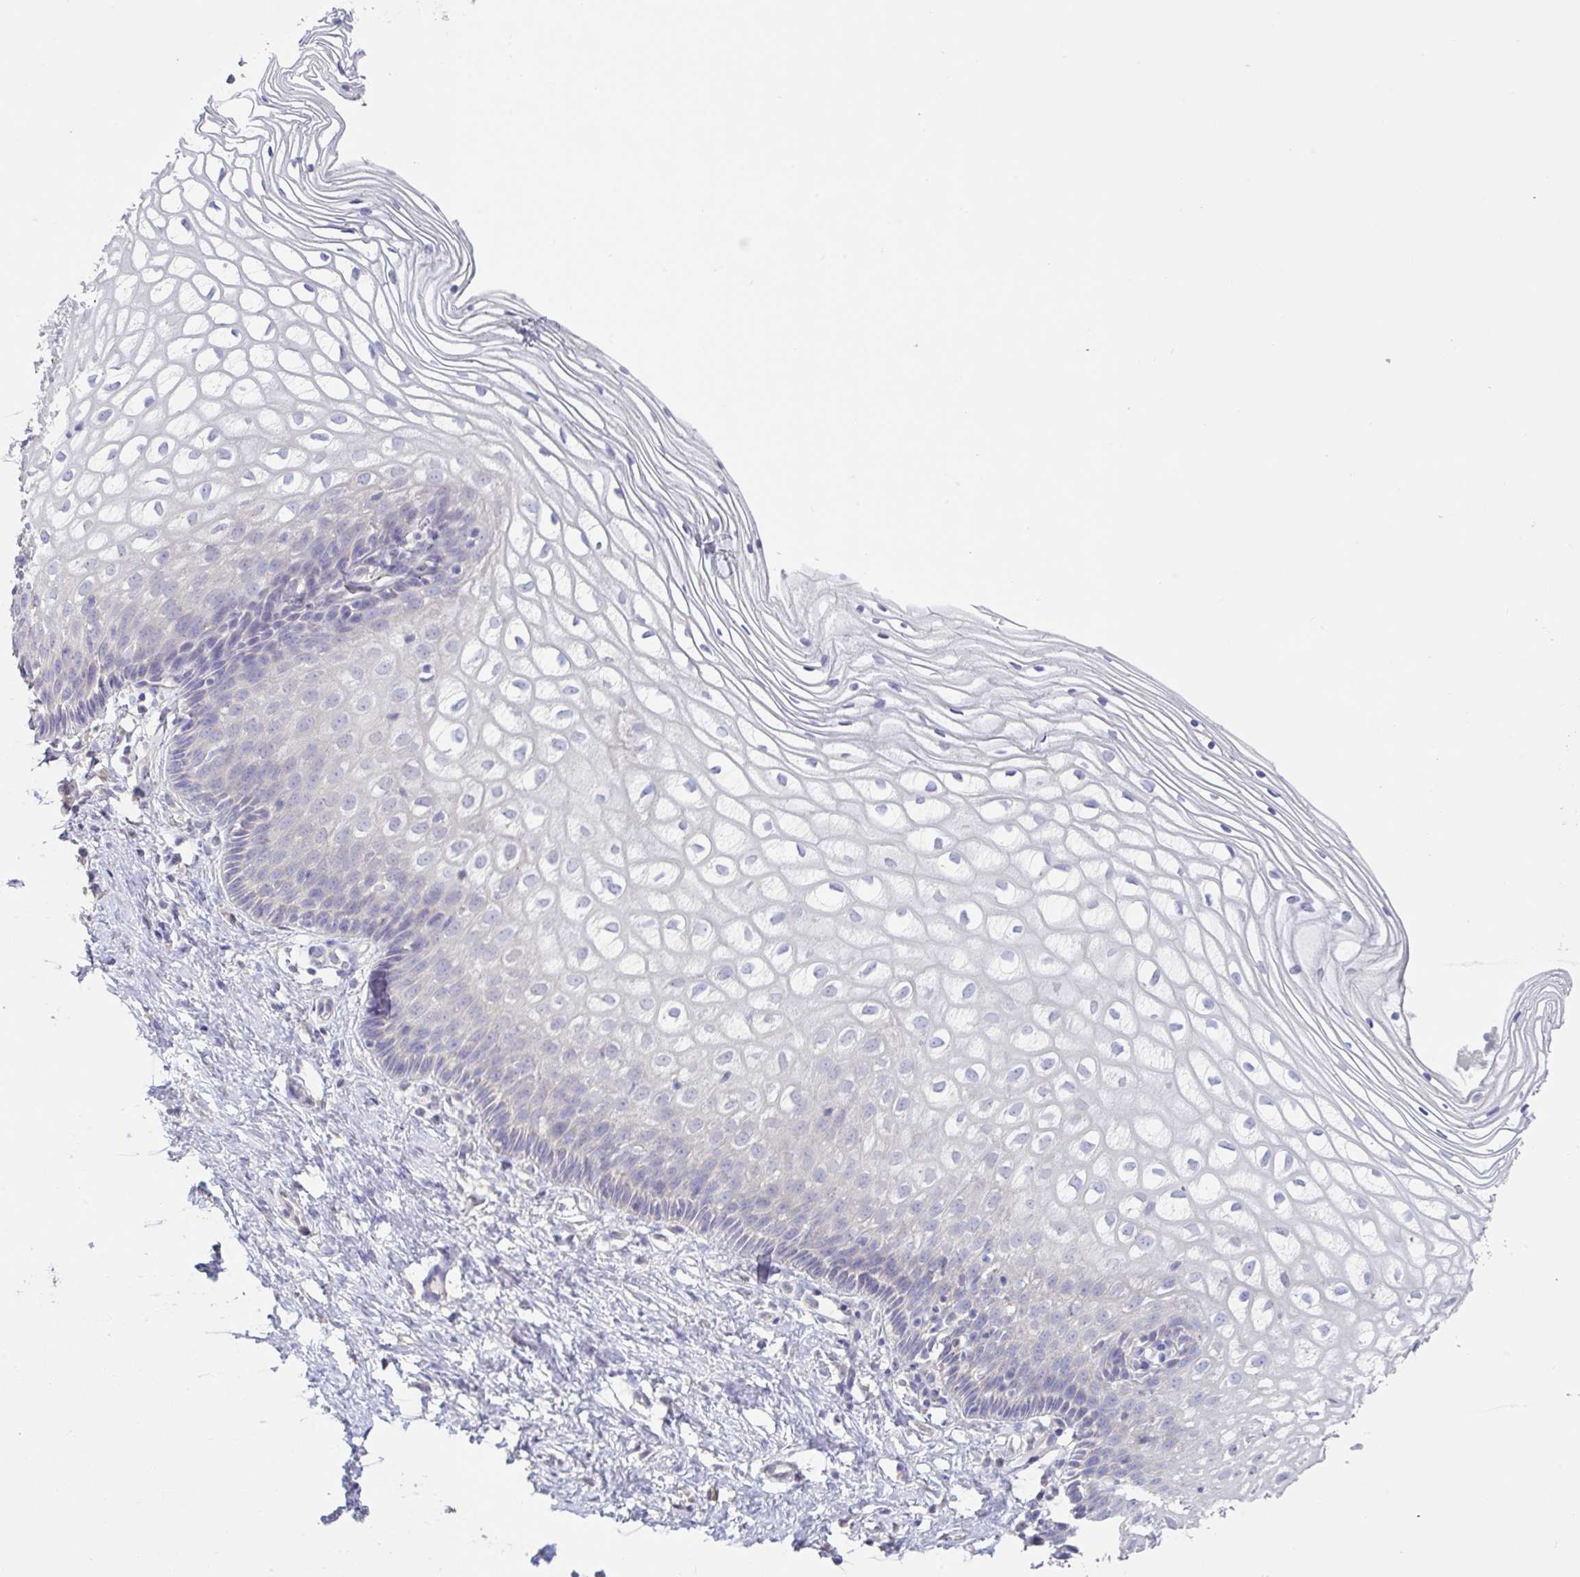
{"staining": {"intensity": "negative", "quantity": "none", "location": "none"}, "tissue": "cervix", "cell_type": "Glandular cells", "image_type": "normal", "snomed": [{"axis": "morphology", "description": "Normal tissue, NOS"}, {"axis": "topography", "description": "Cervix"}], "caption": "IHC of unremarkable human cervix displays no expression in glandular cells.", "gene": "PYGM", "patient": {"sex": "female", "age": 36}}